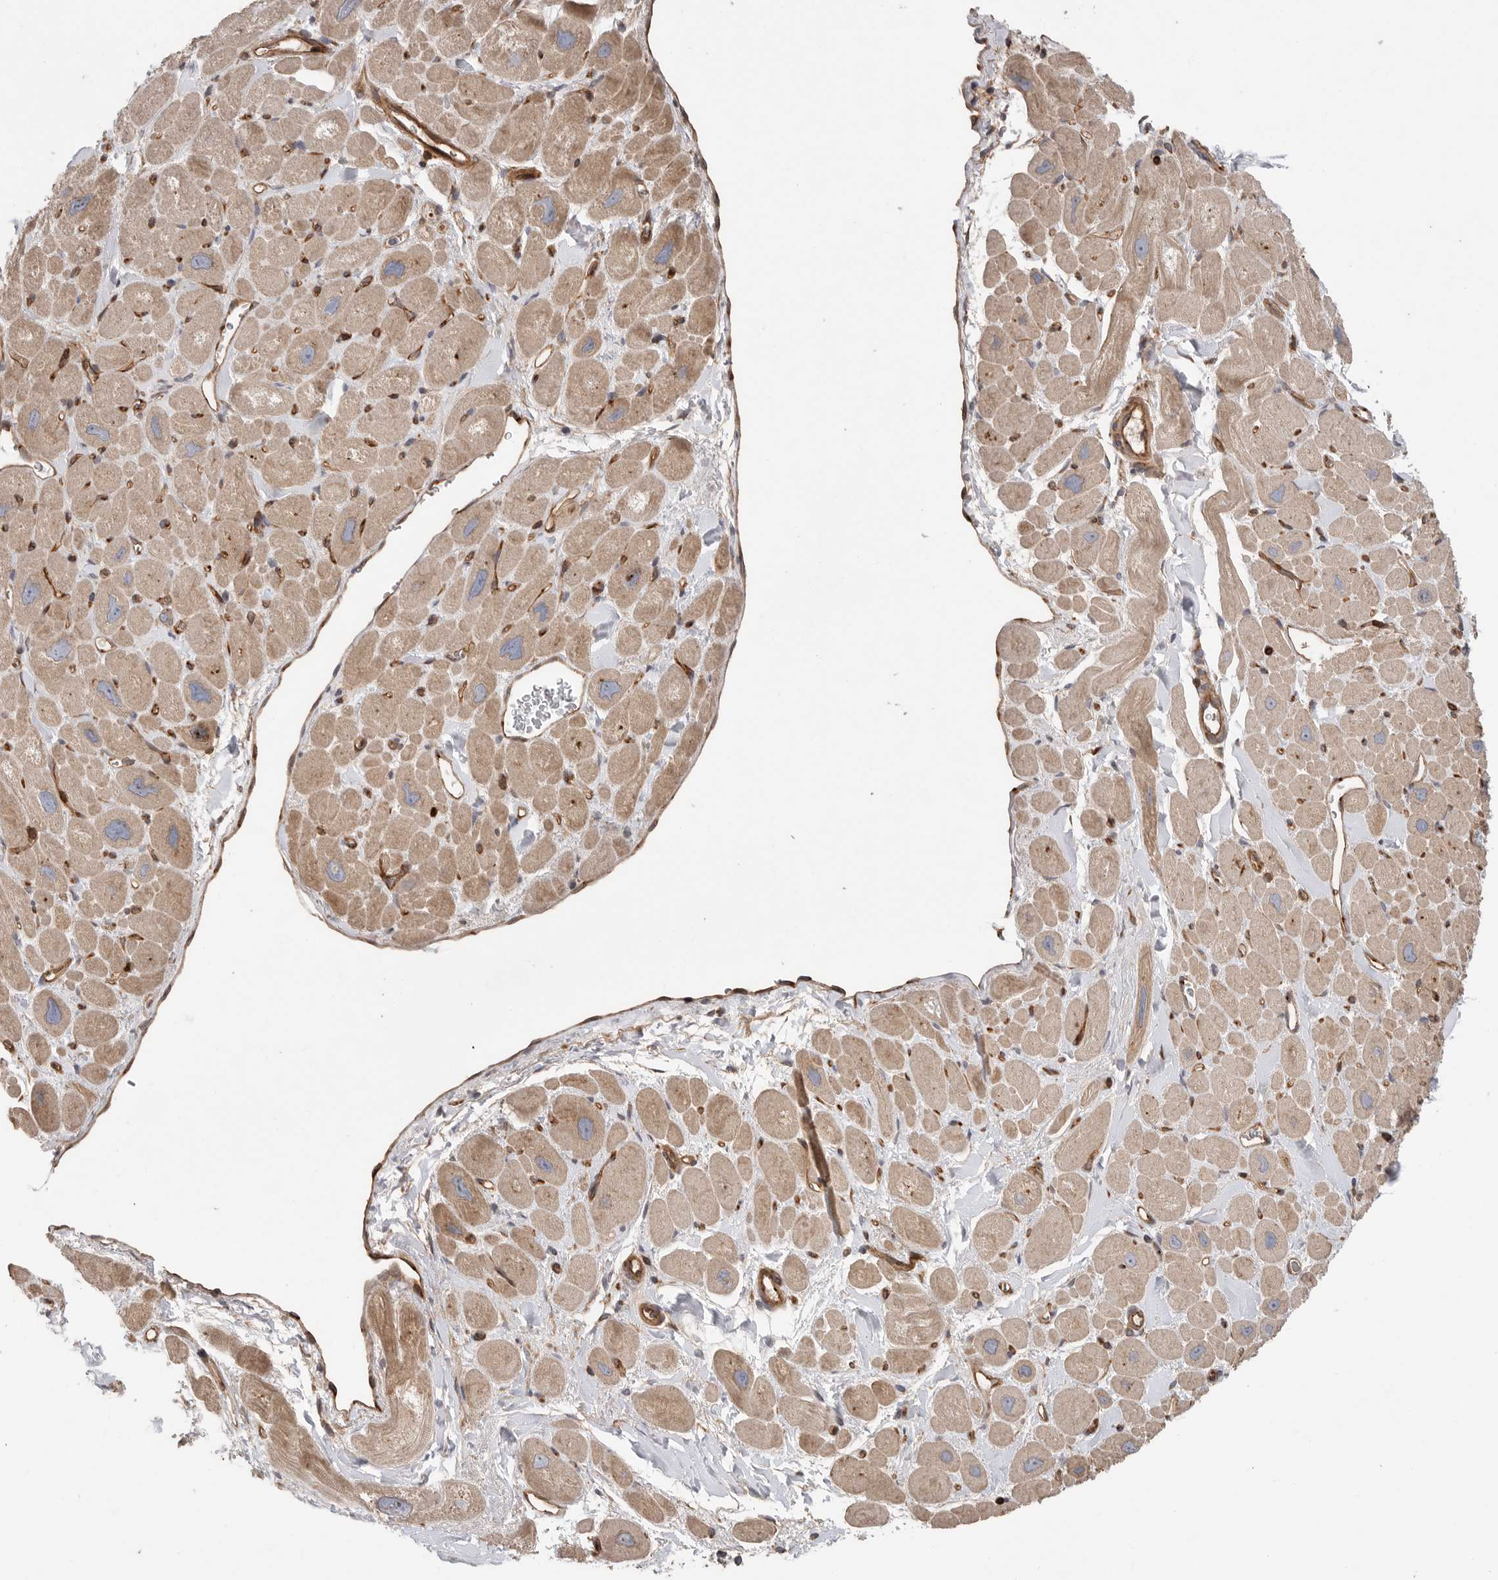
{"staining": {"intensity": "moderate", "quantity": "25%-75%", "location": "cytoplasmic/membranous"}, "tissue": "heart muscle", "cell_type": "Cardiomyocytes", "image_type": "normal", "snomed": [{"axis": "morphology", "description": "Normal tissue, NOS"}, {"axis": "topography", "description": "Heart"}], "caption": "Heart muscle stained with immunohistochemistry demonstrates moderate cytoplasmic/membranous expression in approximately 25%-75% of cardiomyocytes.", "gene": "PRKCH", "patient": {"sex": "male", "age": 49}}